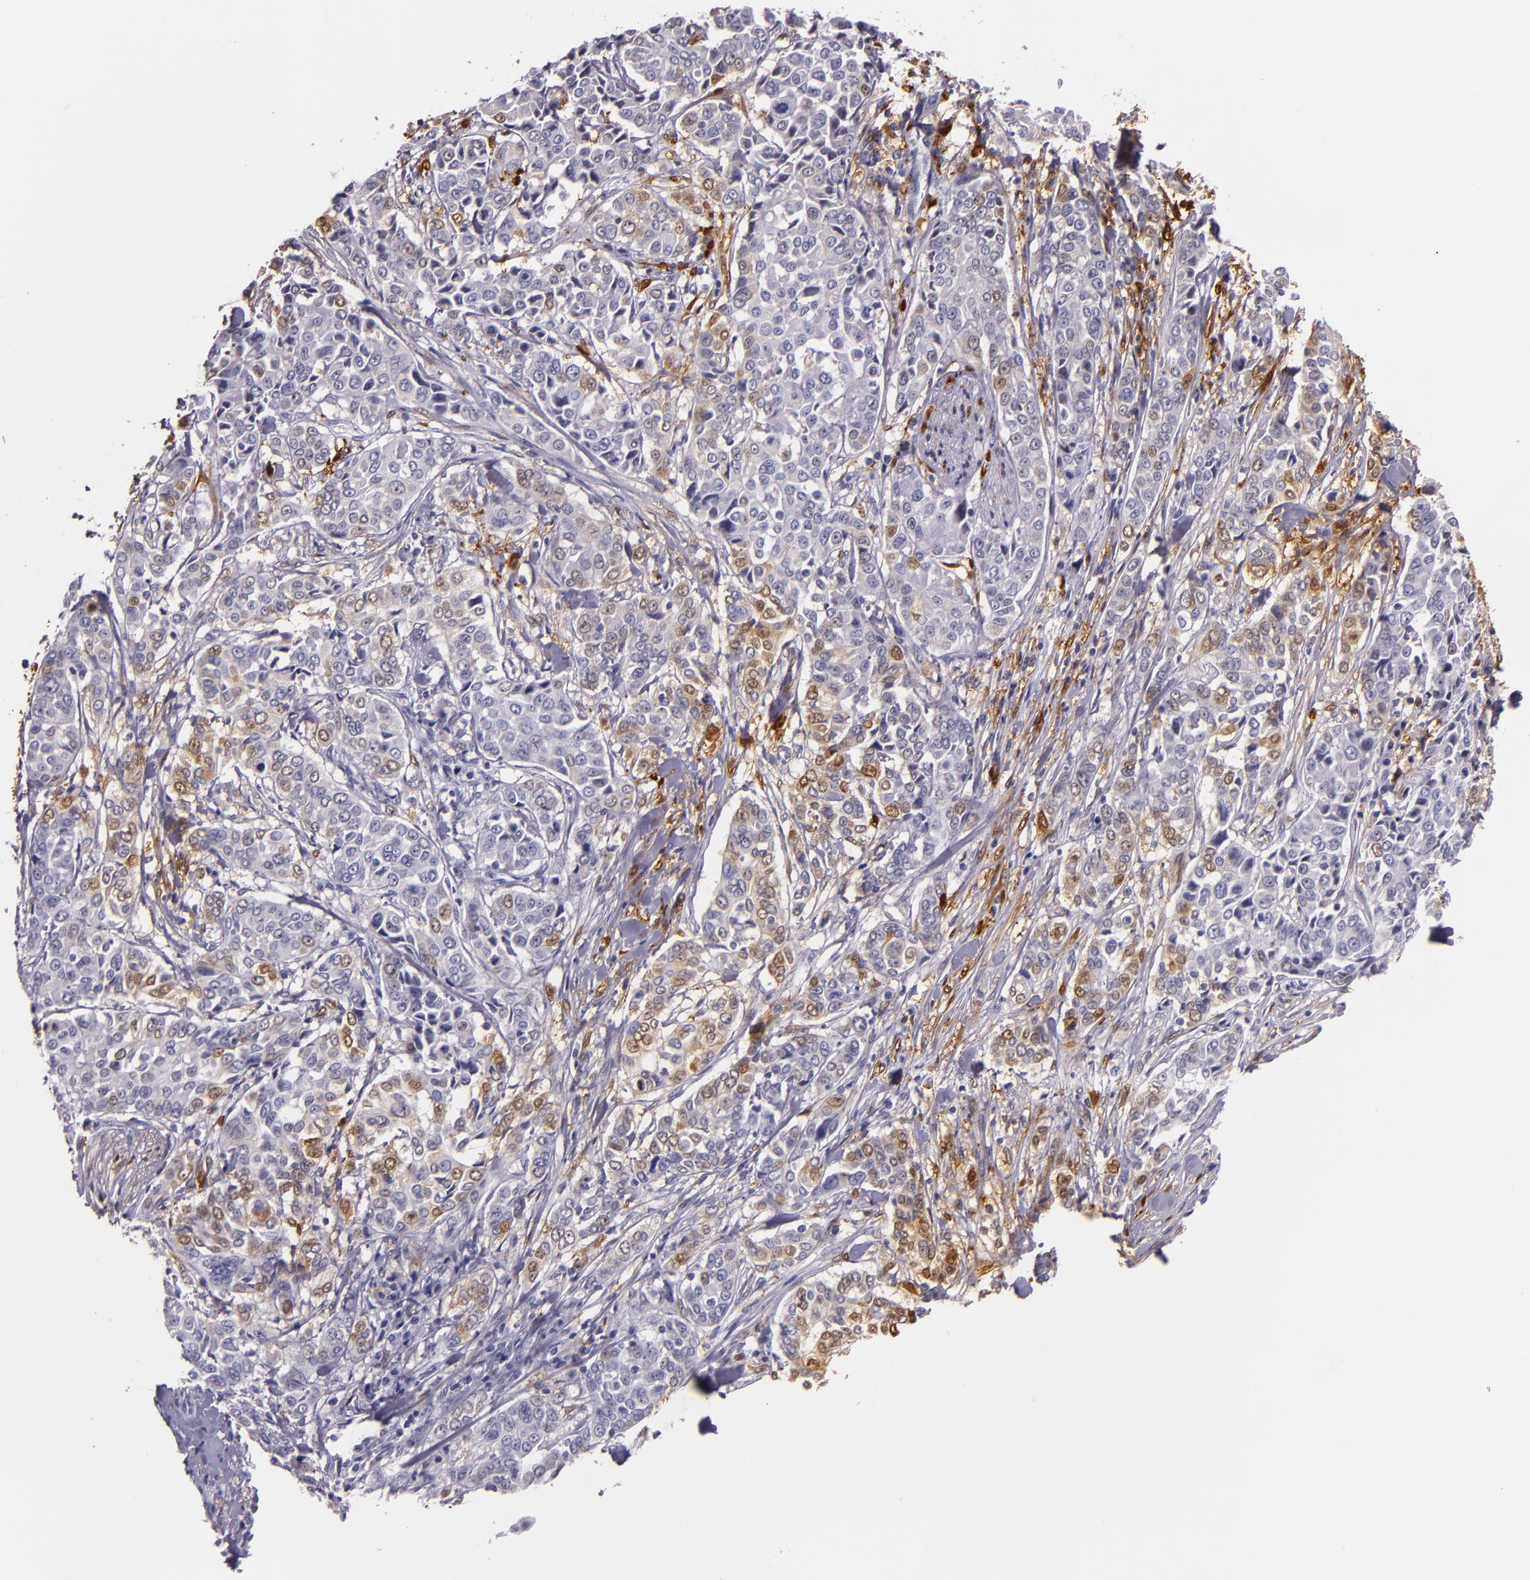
{"staining": {"intensity": "weak", "quantity": "<25%", "location": "nuclear"}, "tissue": "pancreatic cancer", "cell_type": "Tumor cells", "image_type": "cancer", "snomed": [{"axis": "morphology", "description": "Adenocarcinoma, NOS"}, {"axis": "topography", "description": "Pancreas"}], "caption": "This is an immunohistochemistry (IHC) histopathology image of pancreatic cancer (adenocarcinoma). There is no positivity in tumor cells.", "gene": "MT1A", "patient": {"sex": "female", "age": 52}}